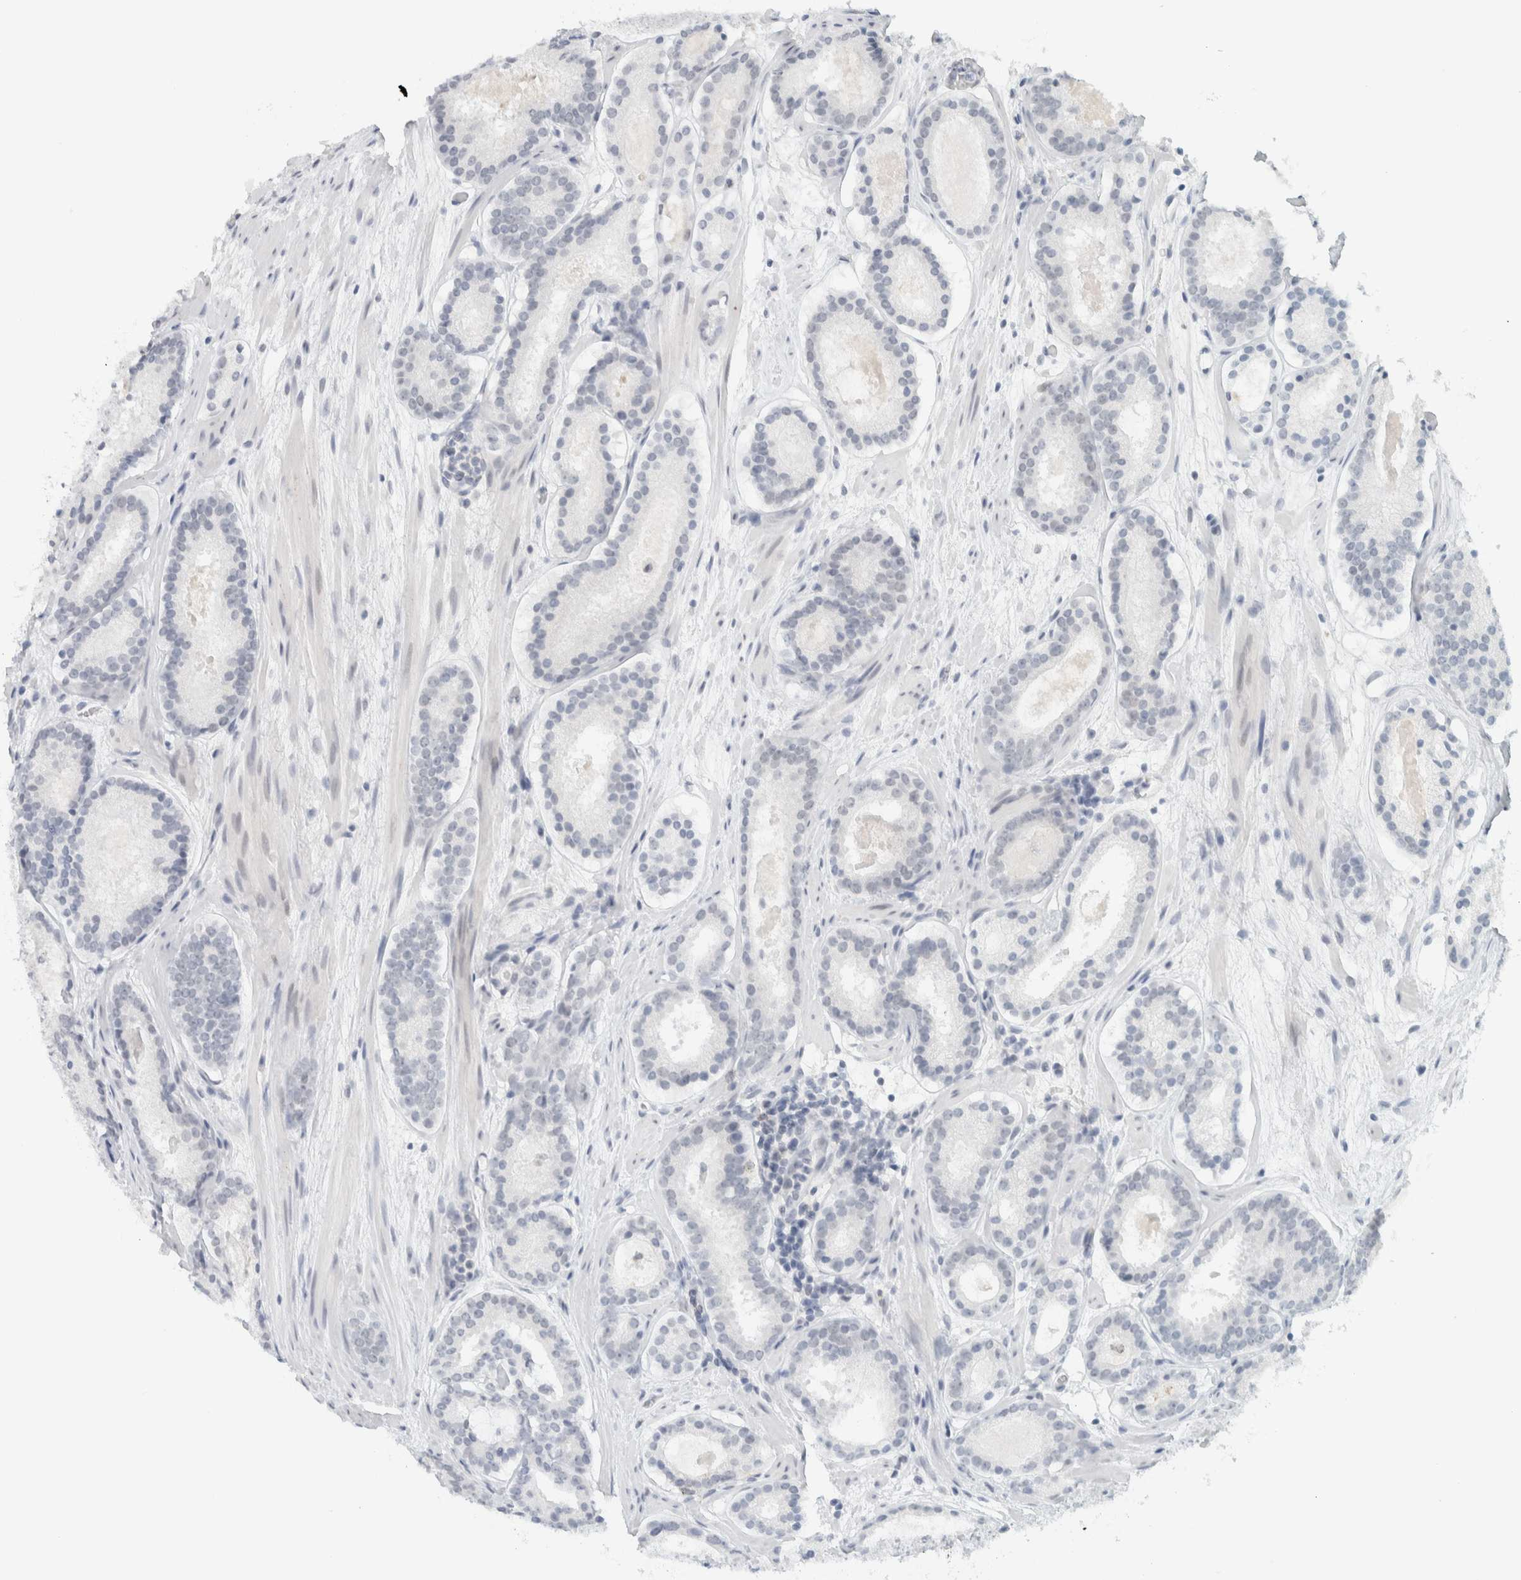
{"staining": {"intensity": "negative", "quantity": "none", "location": "none"}, "tissue": "prostate cancer", "cell_type": "Tumor cells", "image_type": "cancer", "snomed": [{"axis": "morphology", "description": "Adenocarcinoma, Low grade"}, {"axis": "topography", "description": "Prostate"}], "caption": "Photomicrograph shows no protein expression in tumor cells of prostate cancer tissue.", "gene": "CDH17", "patient": {"sex": "male", "age": 69}}